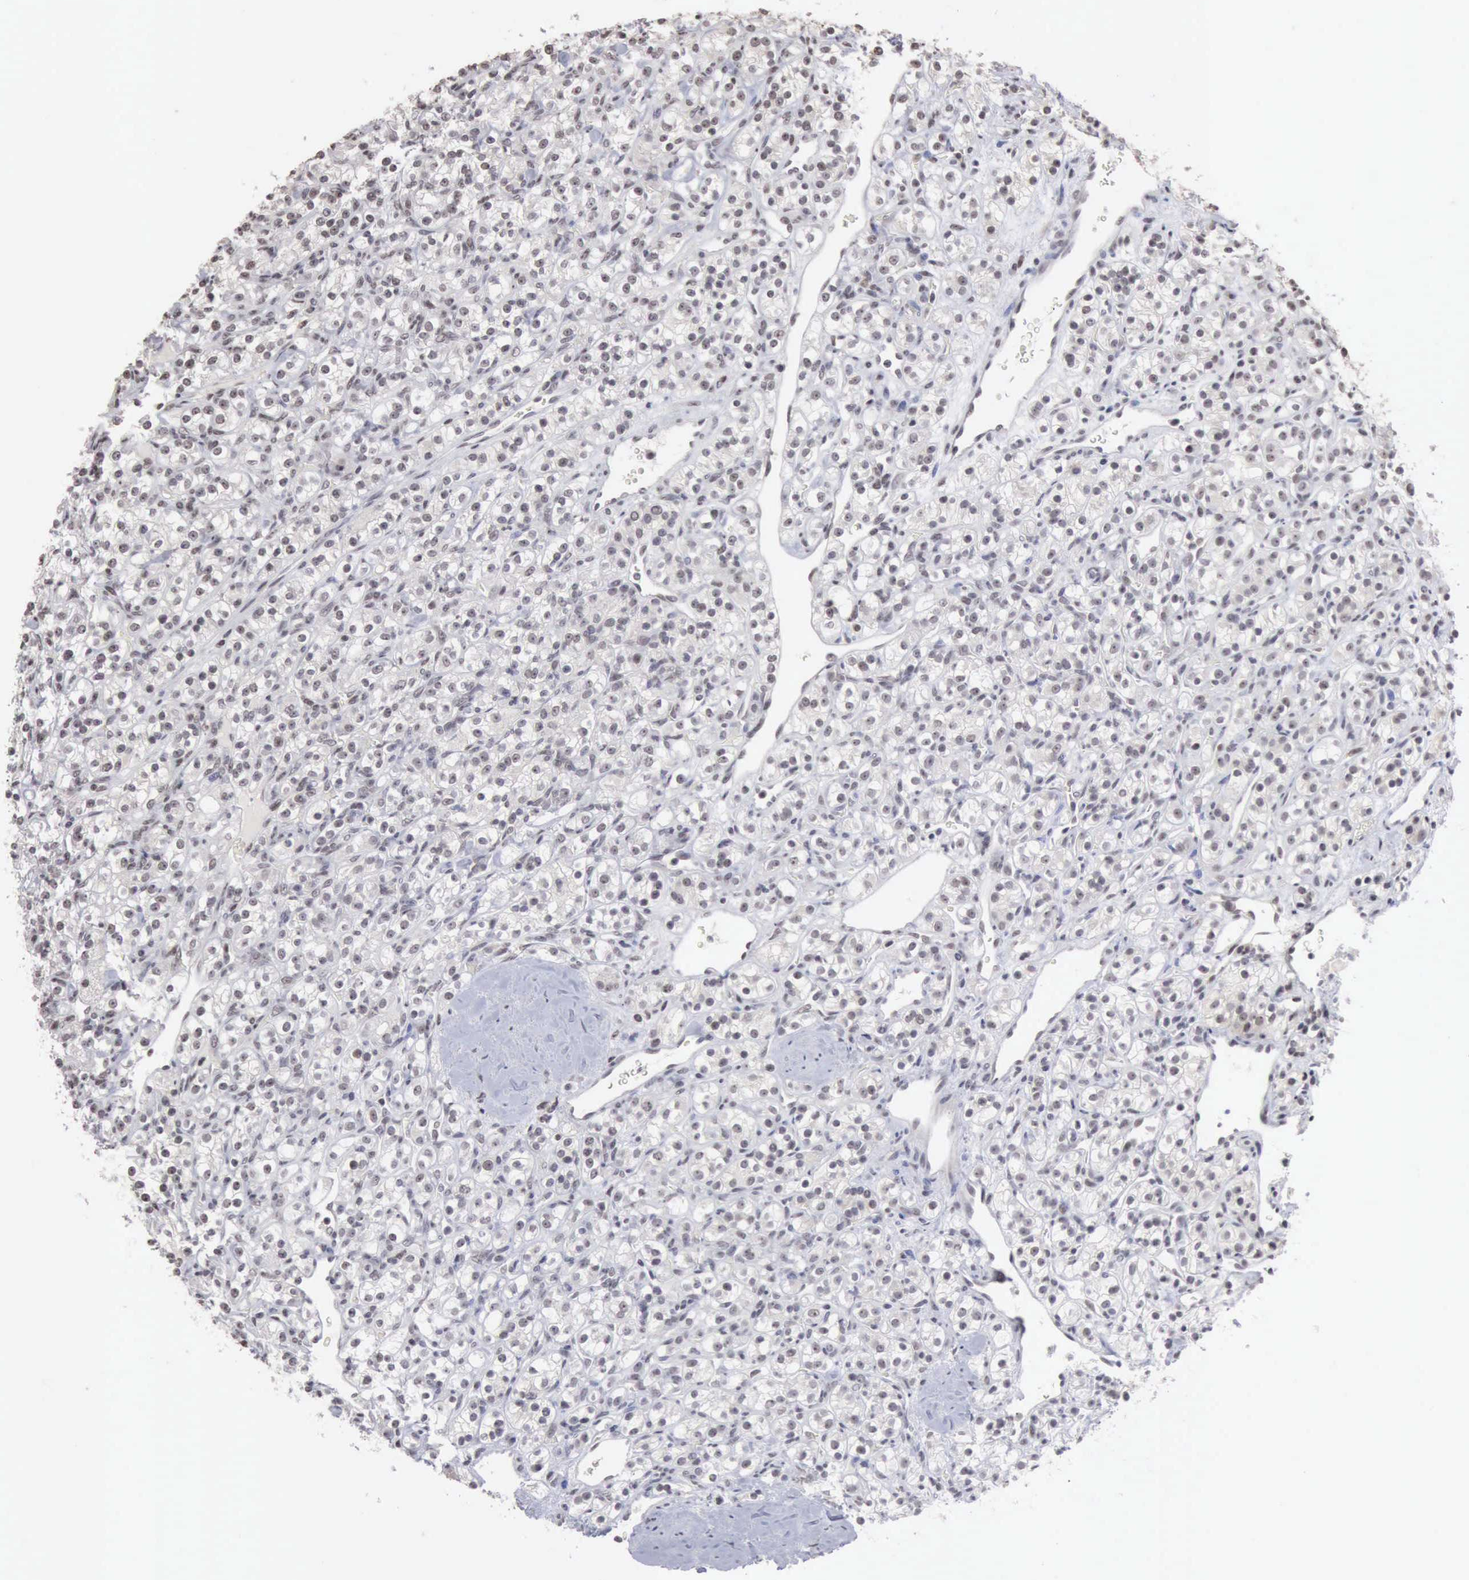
{"staining": {"intensity": "weak", "quantity": "25%-75%", "location": "nuclear"}, "tissue": "renal cancer", "cell_type": "Tumor cells", "image_type": "cancer", "snomed": [{"axis": "morphology", "description": "Adenocarcinoma, NOS"}, {"axis": "topography", "description": "Kidney"}], "caption": "Immunohistochemistry (DAB) staining of renal cancer demonstrates weak nuclear protein expression in approximately 25%-75% of tumor cells. The protein of interest is shown in brown color, while the nuclei are stained blue.", "gene": "TAF1", "patient": {"sex": "male", "age": 77}}